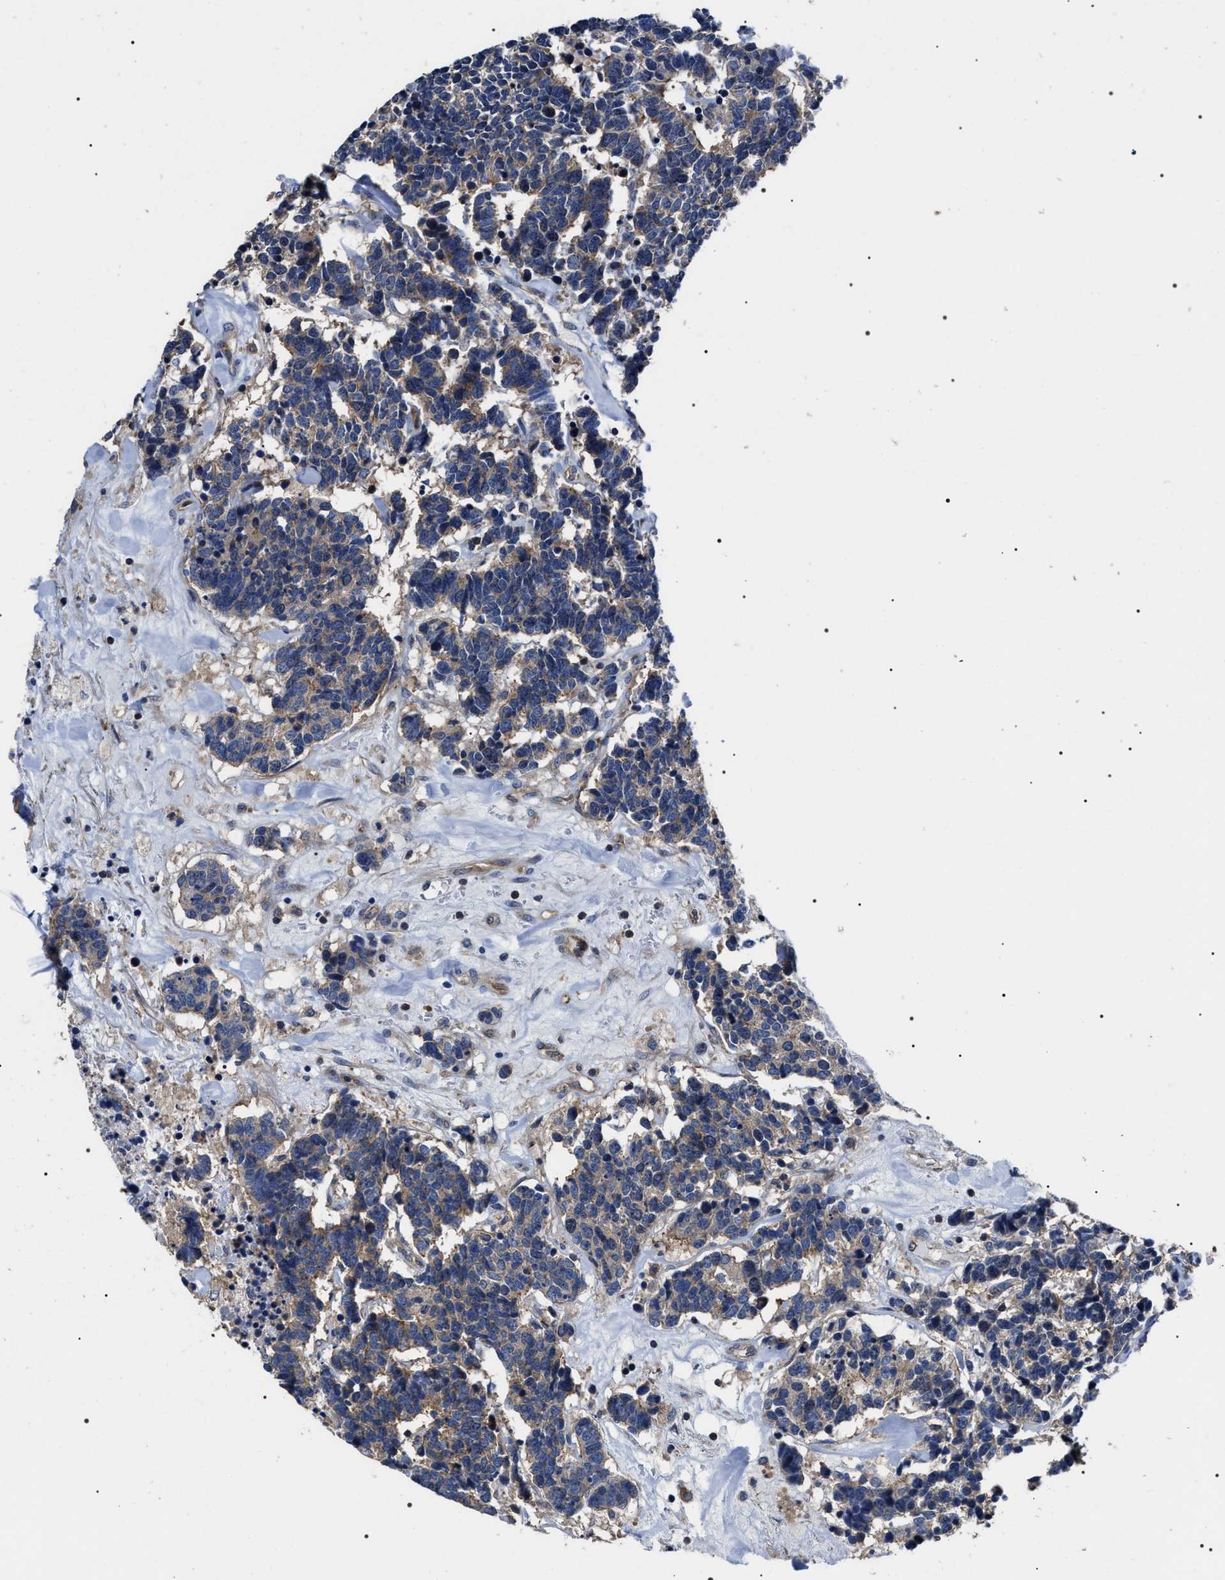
{"staining": {"intensity": "weak", "quantity": "25%-75%", "location": "cytoplasmic/membranous"}, "tissue": "carcinoid", "cell_type": "Tumor cells", "image_type": "cancer", "snomed": [{"axis": "morphology", "description": "Carcinoma, NOS"}, {"axis": "morphology", "description": "Carcinoid, malignant, NOS"}, {"axis": "topography", "description": "Urinary bladder"}], "caption": "Weak cytoplasmic/membranous expression for a protein is present in approximately 25%-75% of tumor cells of carcinoma using immunohistochemistry (IHC).", "gene": "MIS18A", "patient": {"sex": "male", "age": 57}}